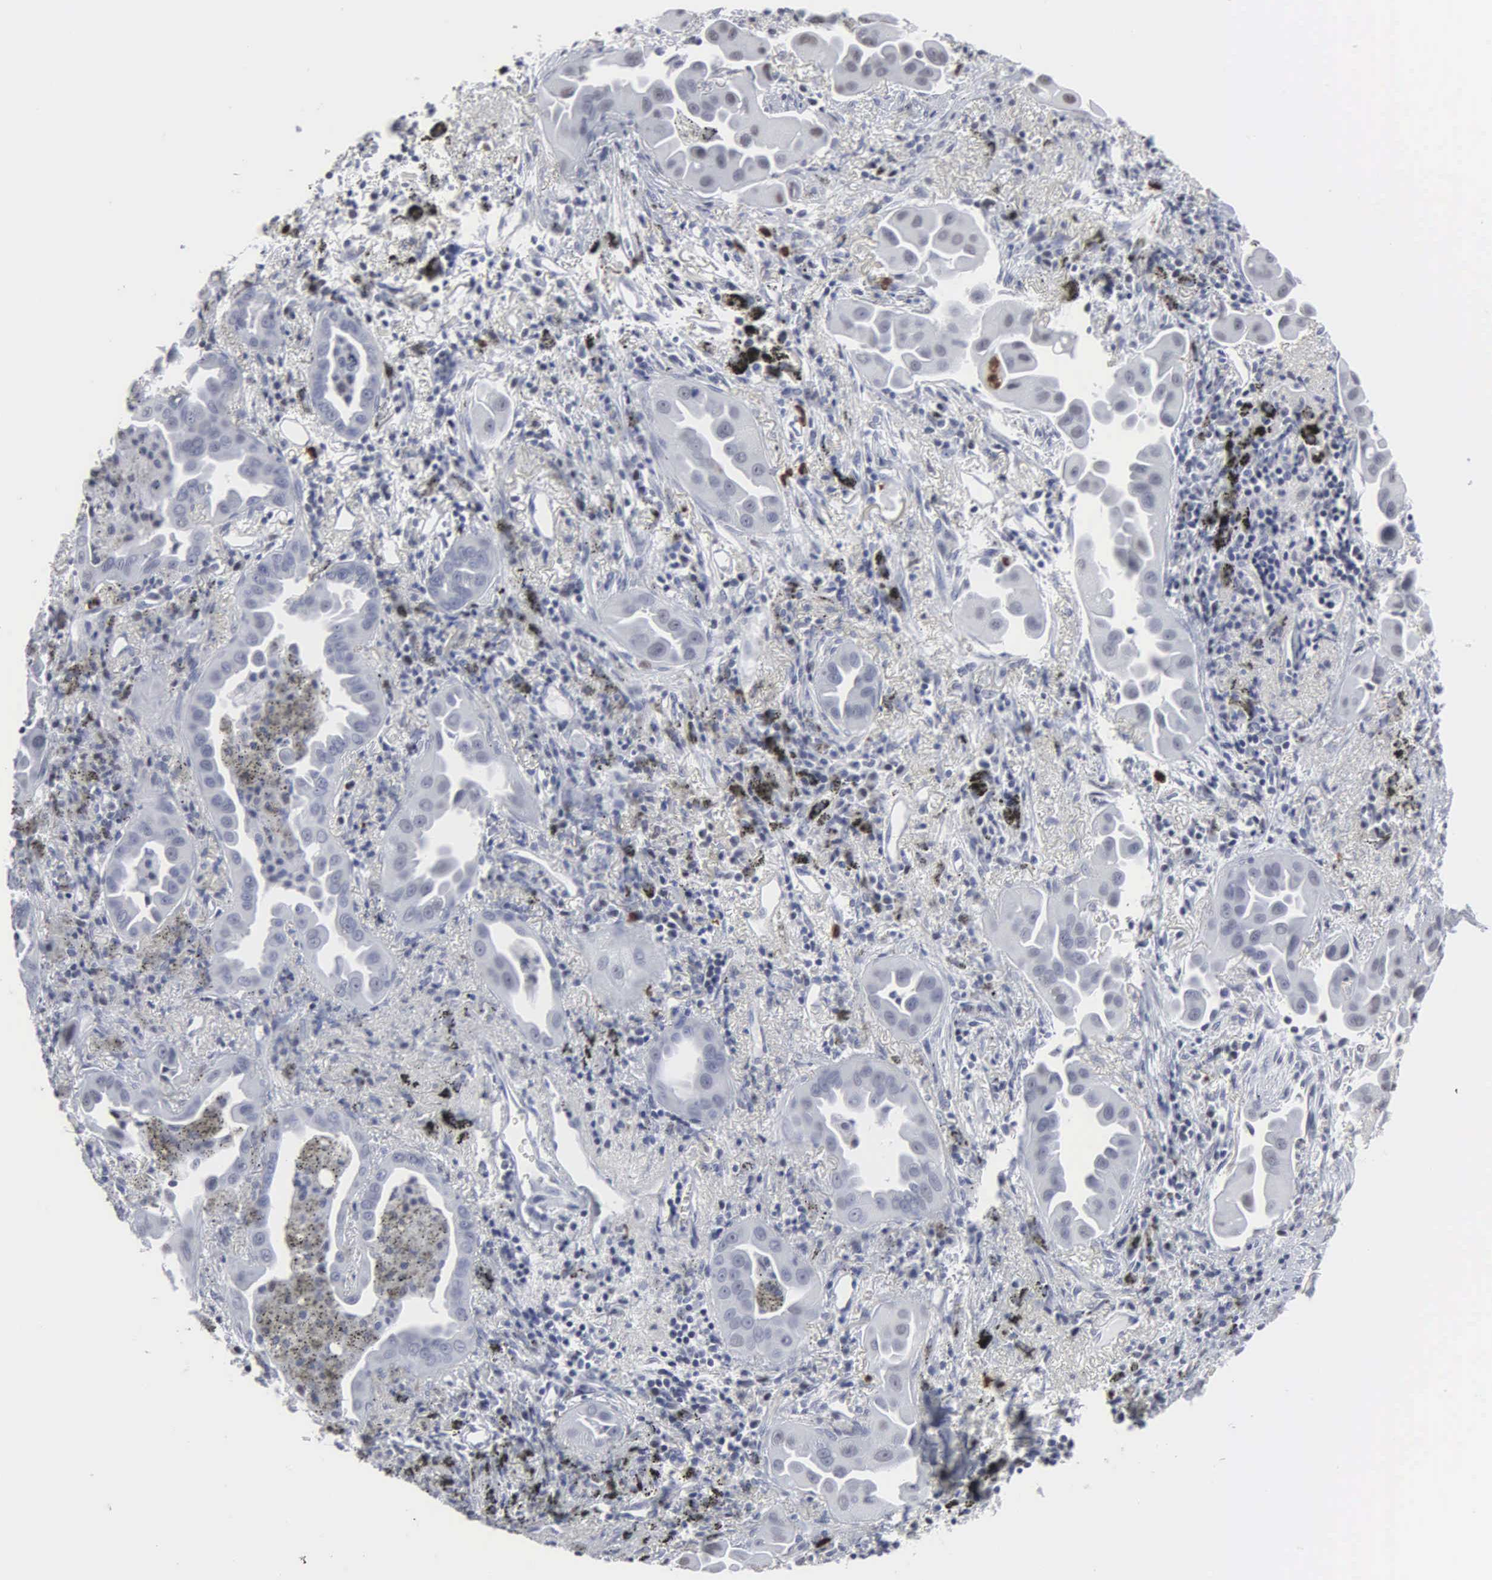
{"staining": {"intensity": "negative", "quantity": "none", "location": "none"}, "tissue": "lung cancer", "cell_type": "Tumor cells", "image_type": "cancer", "snomed": [{"axis": "morphology", "description": "Adenocarcinoma, NOS"}, {"axis": "topography", "description": "Lung"}], "caption": "Tumor cells are negative for brown protein staining in lung cancer.", "gene": "SPIN3", "patient": {"sex": "male", "age": 68}}